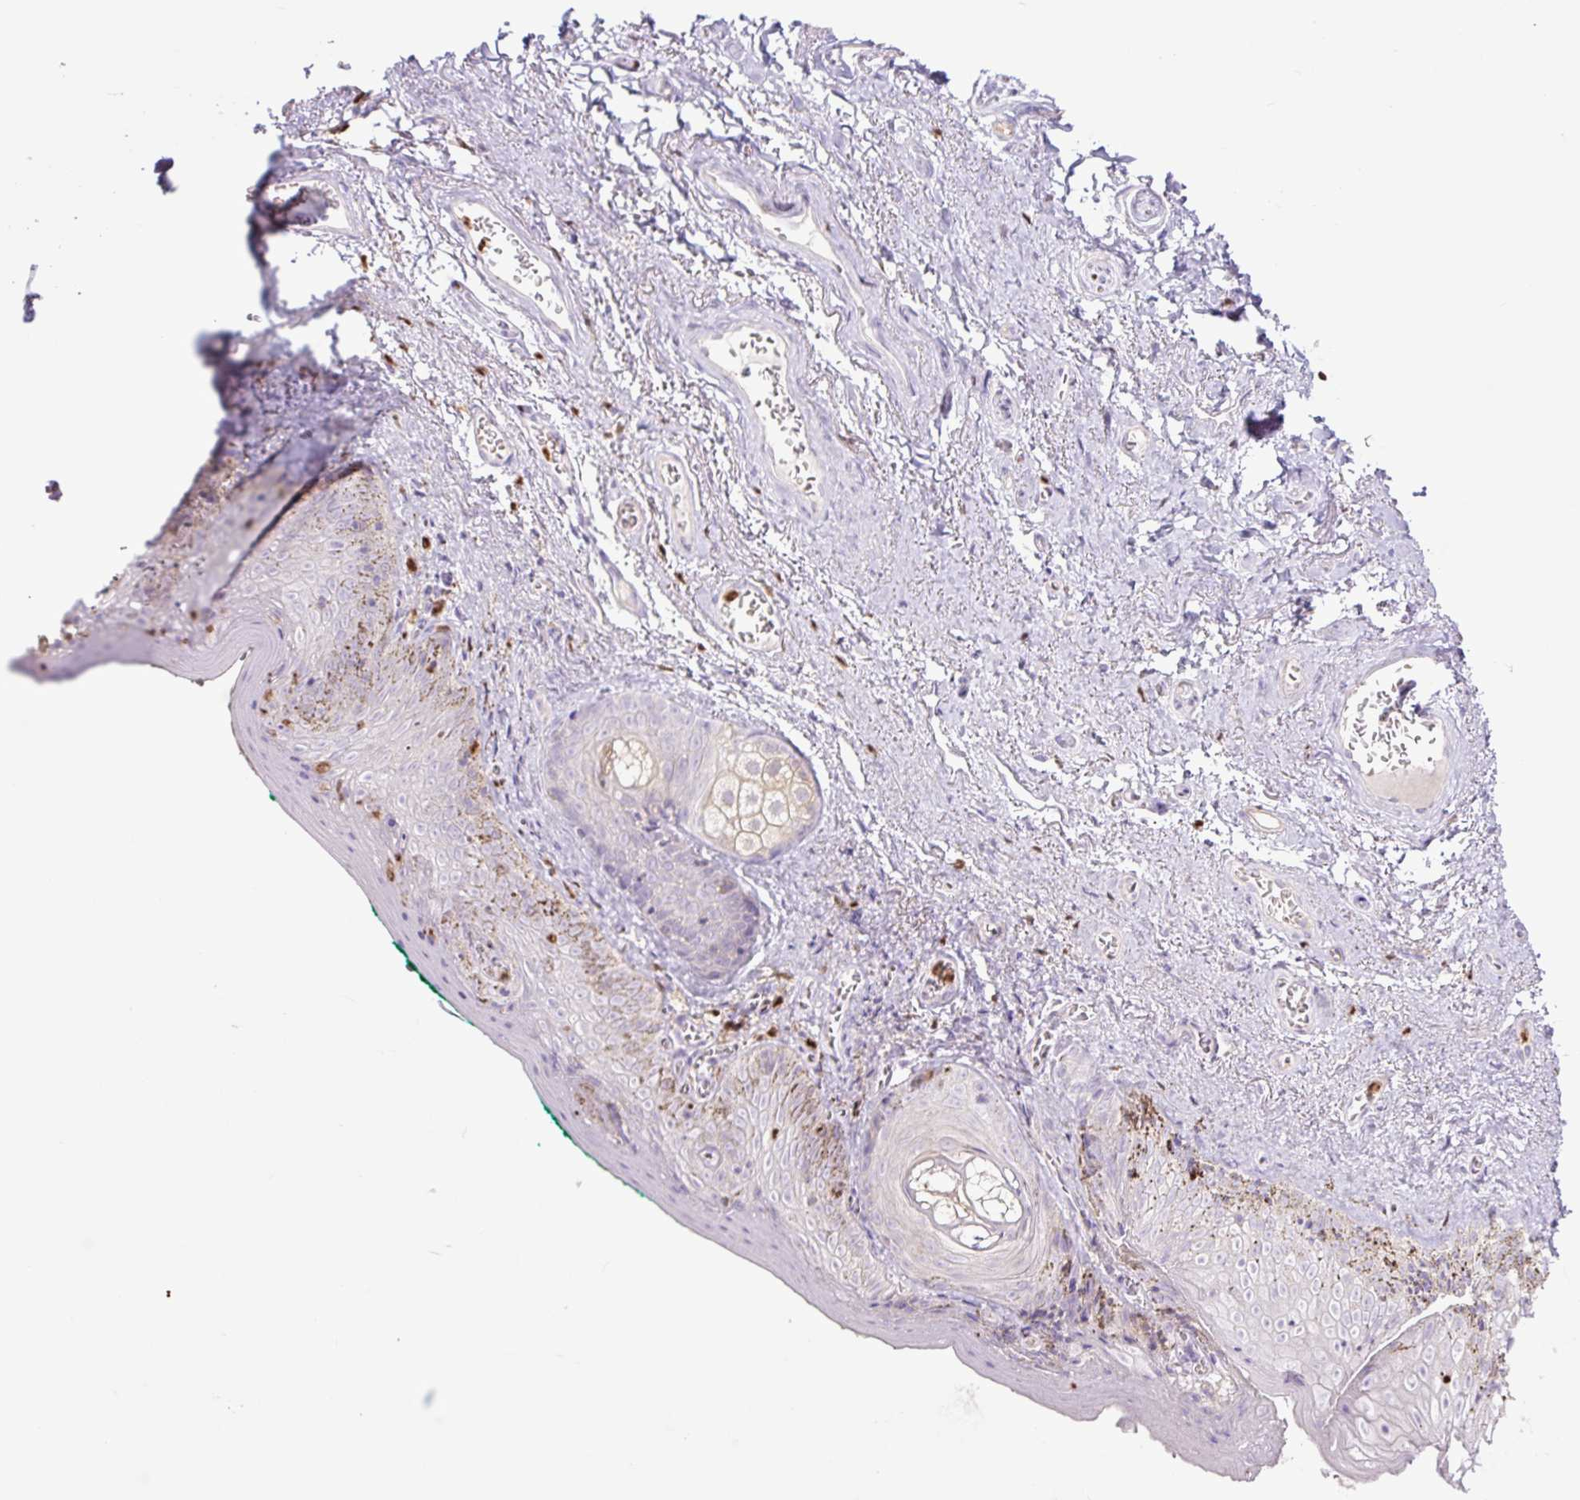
{"staining": {"intensity": "negative", "quantity": "none", "location": "none"}, "tissue": "vagina", "cell_type": "Squamous epithelial cells", "image_type": "normal", "snomed": [{"axis": "morphology", "description": "Normal tissue, NOS"}, {"axis": "topography", "description": "Vulva"}, {"axis": "topography", "description": "Vagina"}, {"axis": "topography", "description": "Peripheral nerve tissue"}], "caption": "A high-resolution image shows immunohistochemistry (IHC) staining of benign vagina, which exhibits no significant expression in squamous epithelial cells. (Immunohistochemistry, brightfield microscopy, high magnification).", "gene": "SPI1", "patient": {"sex": "female", "age": 66}}